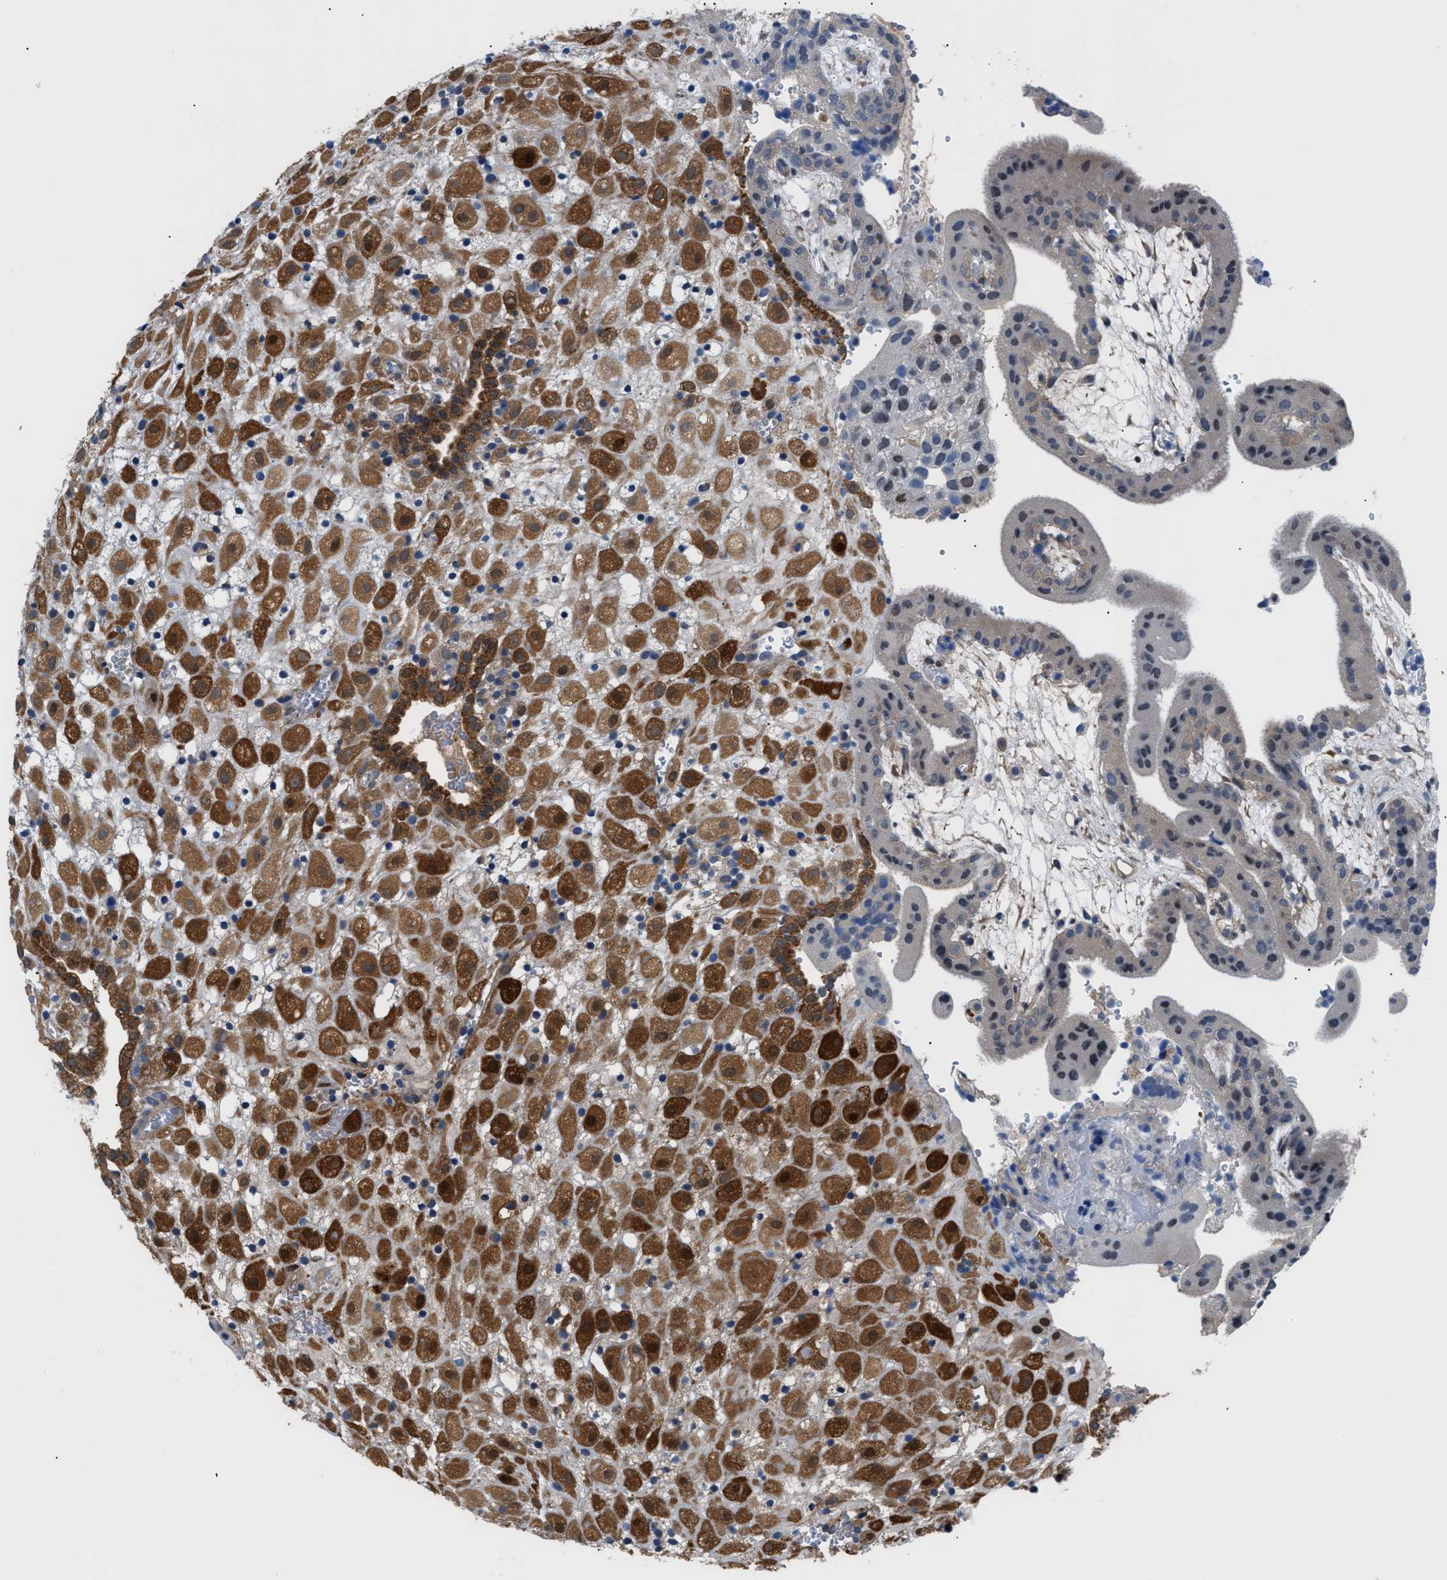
{"staining": {"intensity": "strong", "quantity": ">75%", "location": "cytoplasmic/membranous"}, "tissue": "placenta", "cell_type": "Decidual cells", "image_type": "normal", "snomed": [{"axis": "morphology", "description": "Normal tissue, NOS"}, {"axis": "topography", "description": "Placenta"}], "caption": "Placenta stained with DAB (3,3'-diaminobenzidine) immunohistochemistry demonstrates high levels of strong cytoplasmic/membranous expression in about >75% of decidual cells.", "gene": "TMEM45B", "patient": {"sex": "female", "age": 18}}